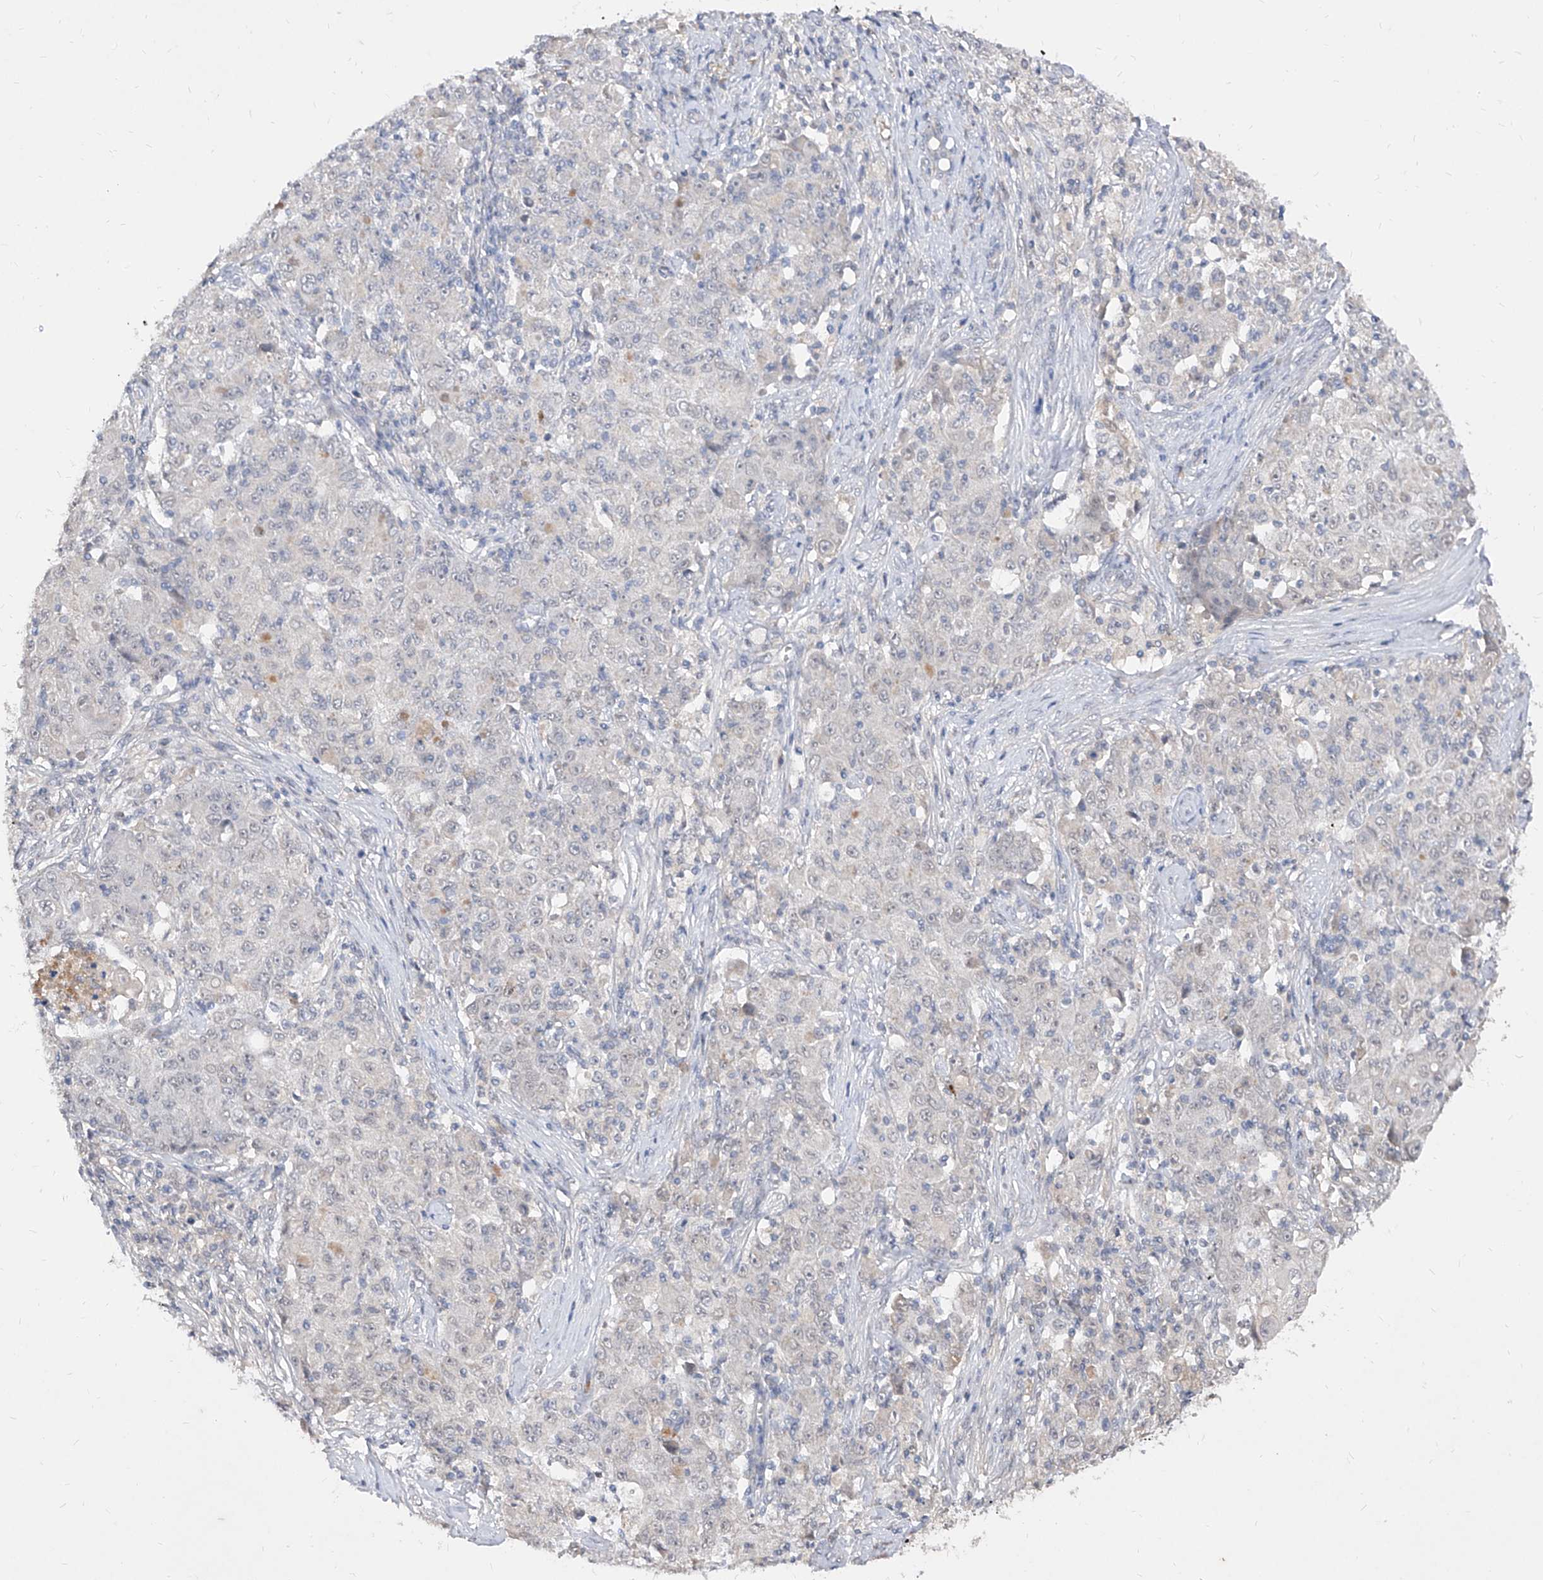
{"staining": {"intensity": "negative", "quantity": "none", "location": "none"}, "tissue": "ovarian cancer", "cell_type": "Tumor cells", "image_type": "cancer", "snomed": [{"axis": "morphology", "description": "Carcinoma, endometroid"}, {"axis": "topography", "description": "Ovary"}], "caption": "Immunohistochemistry micrograph of neoplastic tissue: human ovarian endometroid carcinoma stained with DAB (3,3'-diaminobenzidine) reveals no significant protein positivity in tumor cells. (DAB immunohistochemistry (IHC) visualized using brightfield microscopy, high magnification).", "gene": "C4A", "patient": {"sex": "female", "age": 42}}